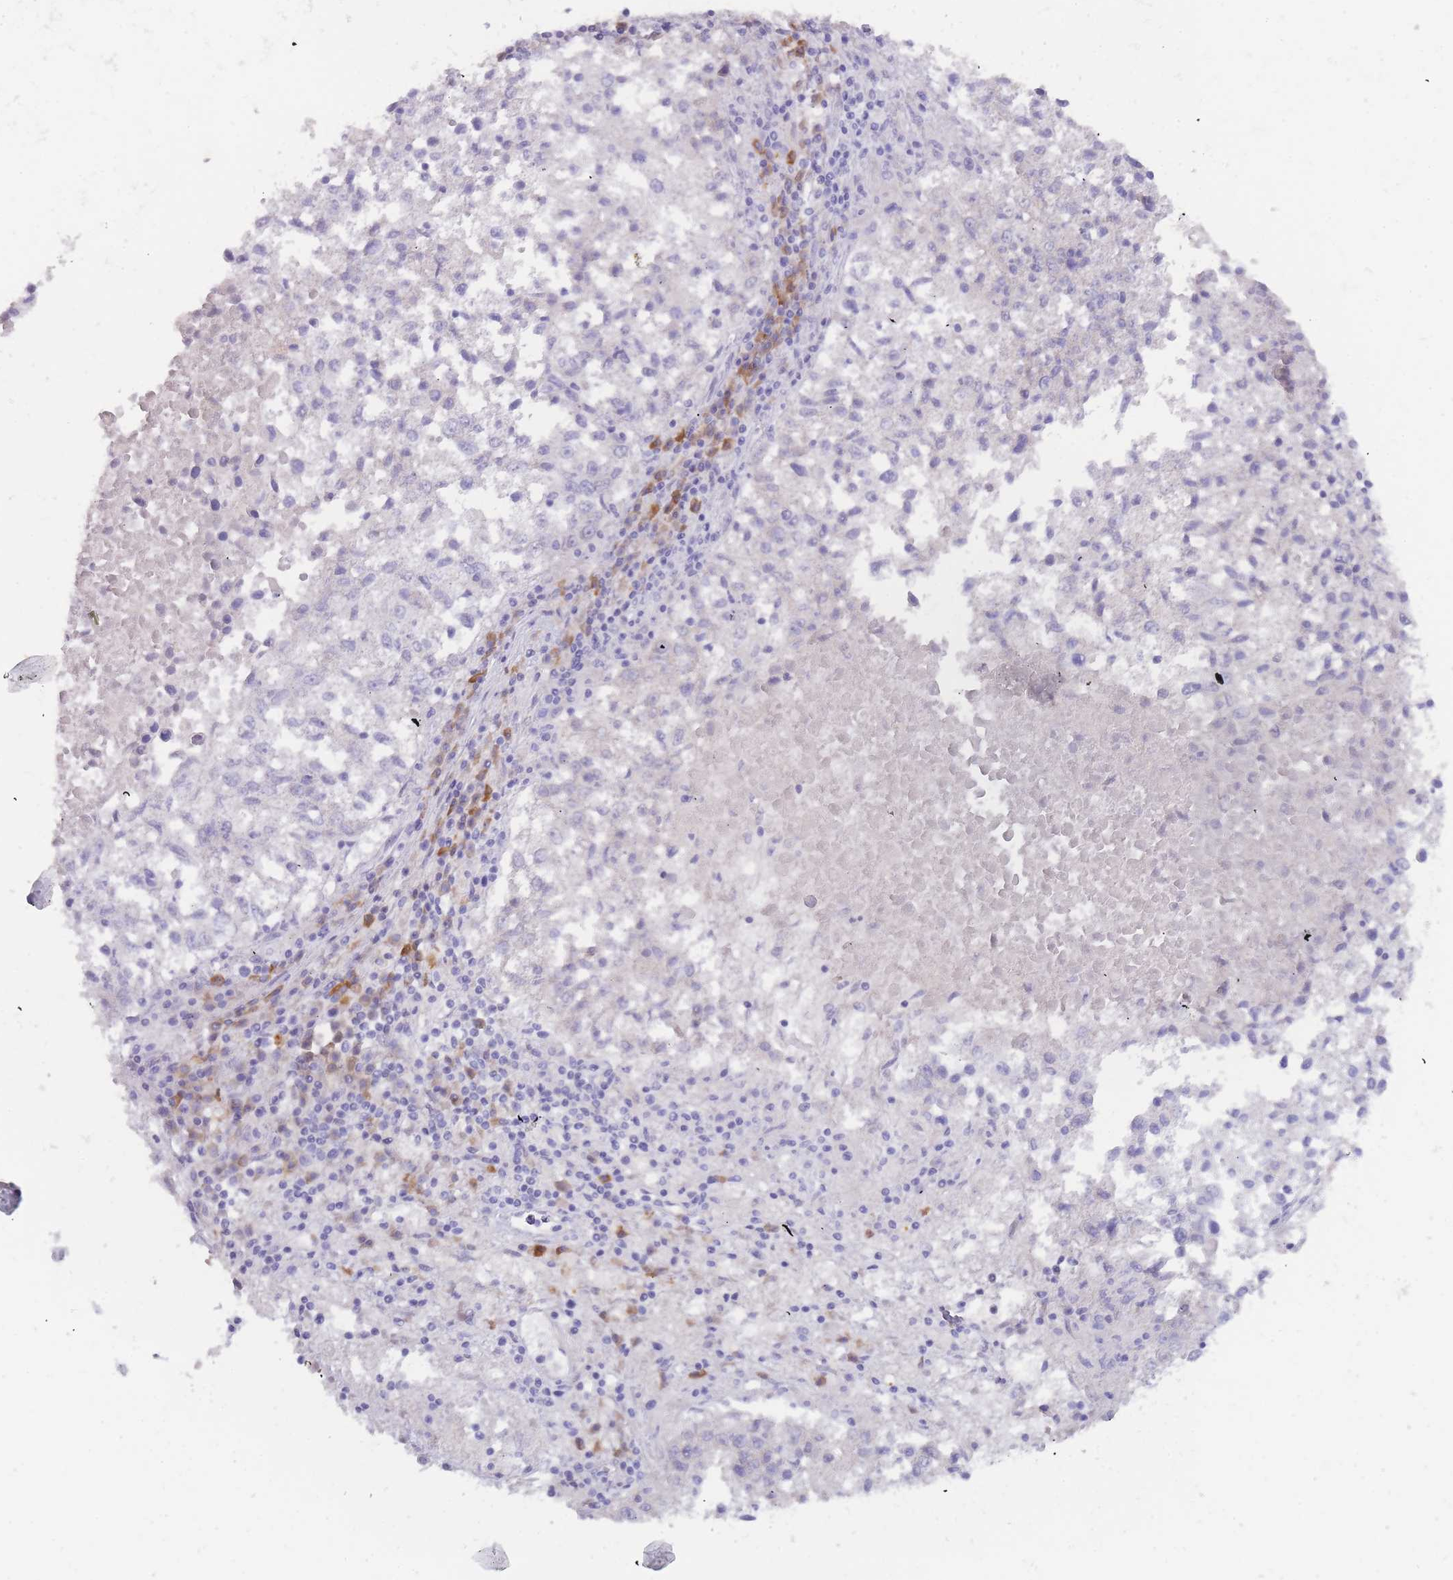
{"staining": {"intensity": "negative", "quantity": "none", "location": "none"}, "tissue": "lung cancer", "cell_type": "Tumor cells", "image_type": "cancer", "snomed": [{"axis": "morphology", "description": "Squamous cell carcinoma, NOS"}, {"axis": "topography", "description": "Lung"}], "caption": "This is a micrograph of IHC staining of lung squamous cell carcinoma, which shows no expression in tumor cells. (Stains: DAB (3,3'-diaminobenzidine) IHC with hematoxylin counter stain, Microscopy: brightfield microscopy at high magnification).", "gene": "SLC35E4", "patient": {"sex": "male", "age": 73}}